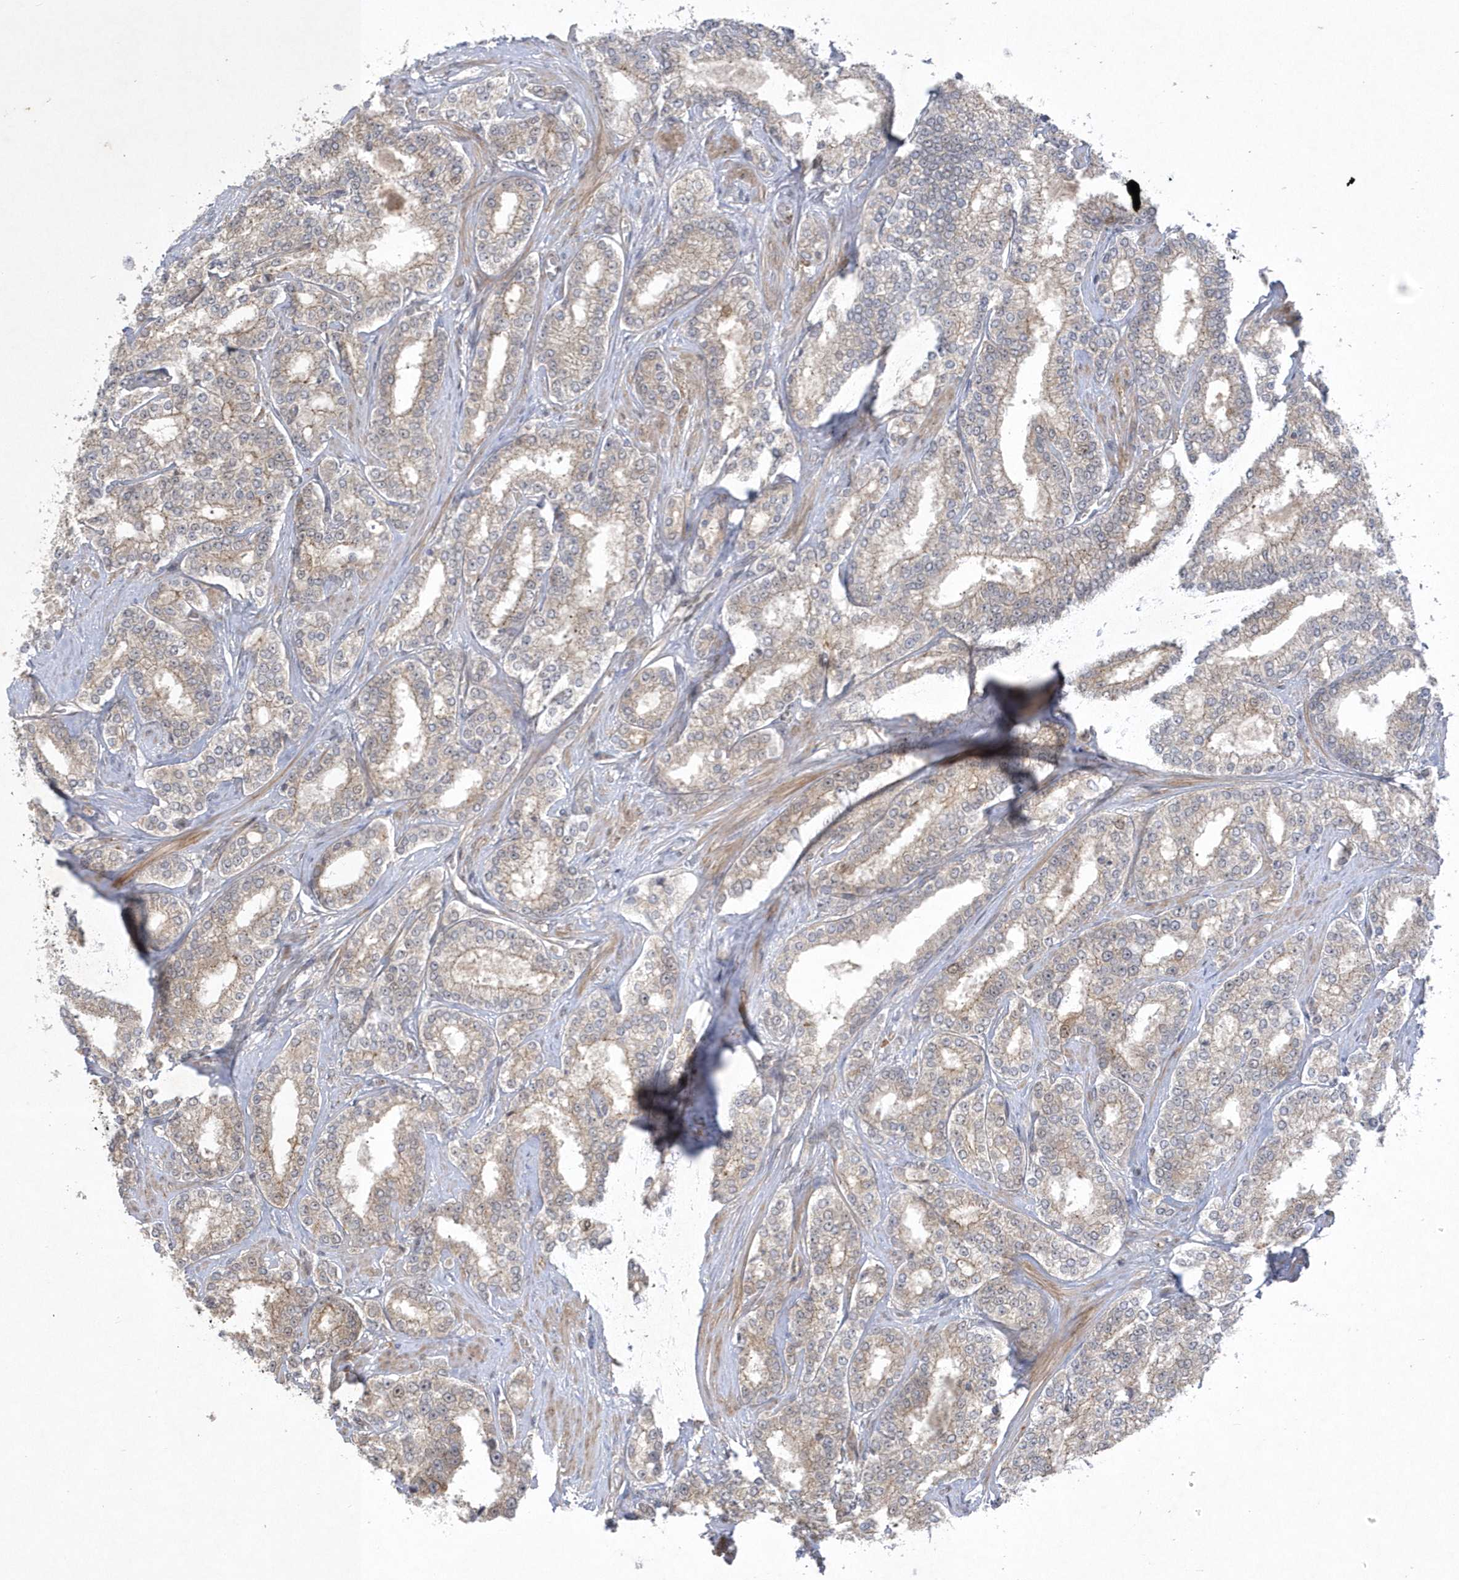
{"staining": {"intensity": "weak", "quantity": "25%-75%", "location": "cytoplasmic/membranous"}, "tissue": "prostate cancer", "cell_type": "Tumor cells", "image_type": "cancer", "snomed": [{"axis": "morphology", "description": "Normal tissue, NOS"}, {"axis": "morphology", "description": "Adenocarcinoma, High grade"}, {"axis": "topography", "description": "Prostate"}], "caption": "An immunohistochemistry (IHC) photomicrograph of neoplastic tissue is shown. Protein staining in brown highlights weak cytoplasmic/membranous positivity in prostate cancer (high-grade adenocarcinoma) within tumor cells. The protein of interest is stained brown, and the nuclei are stained in blue (DAB (3,3'-diaminobenzidine) IHC with brightfield microscopy, high magnification).", "gene": "NAF1", "patient": {"sex": "male", "age": 83}}